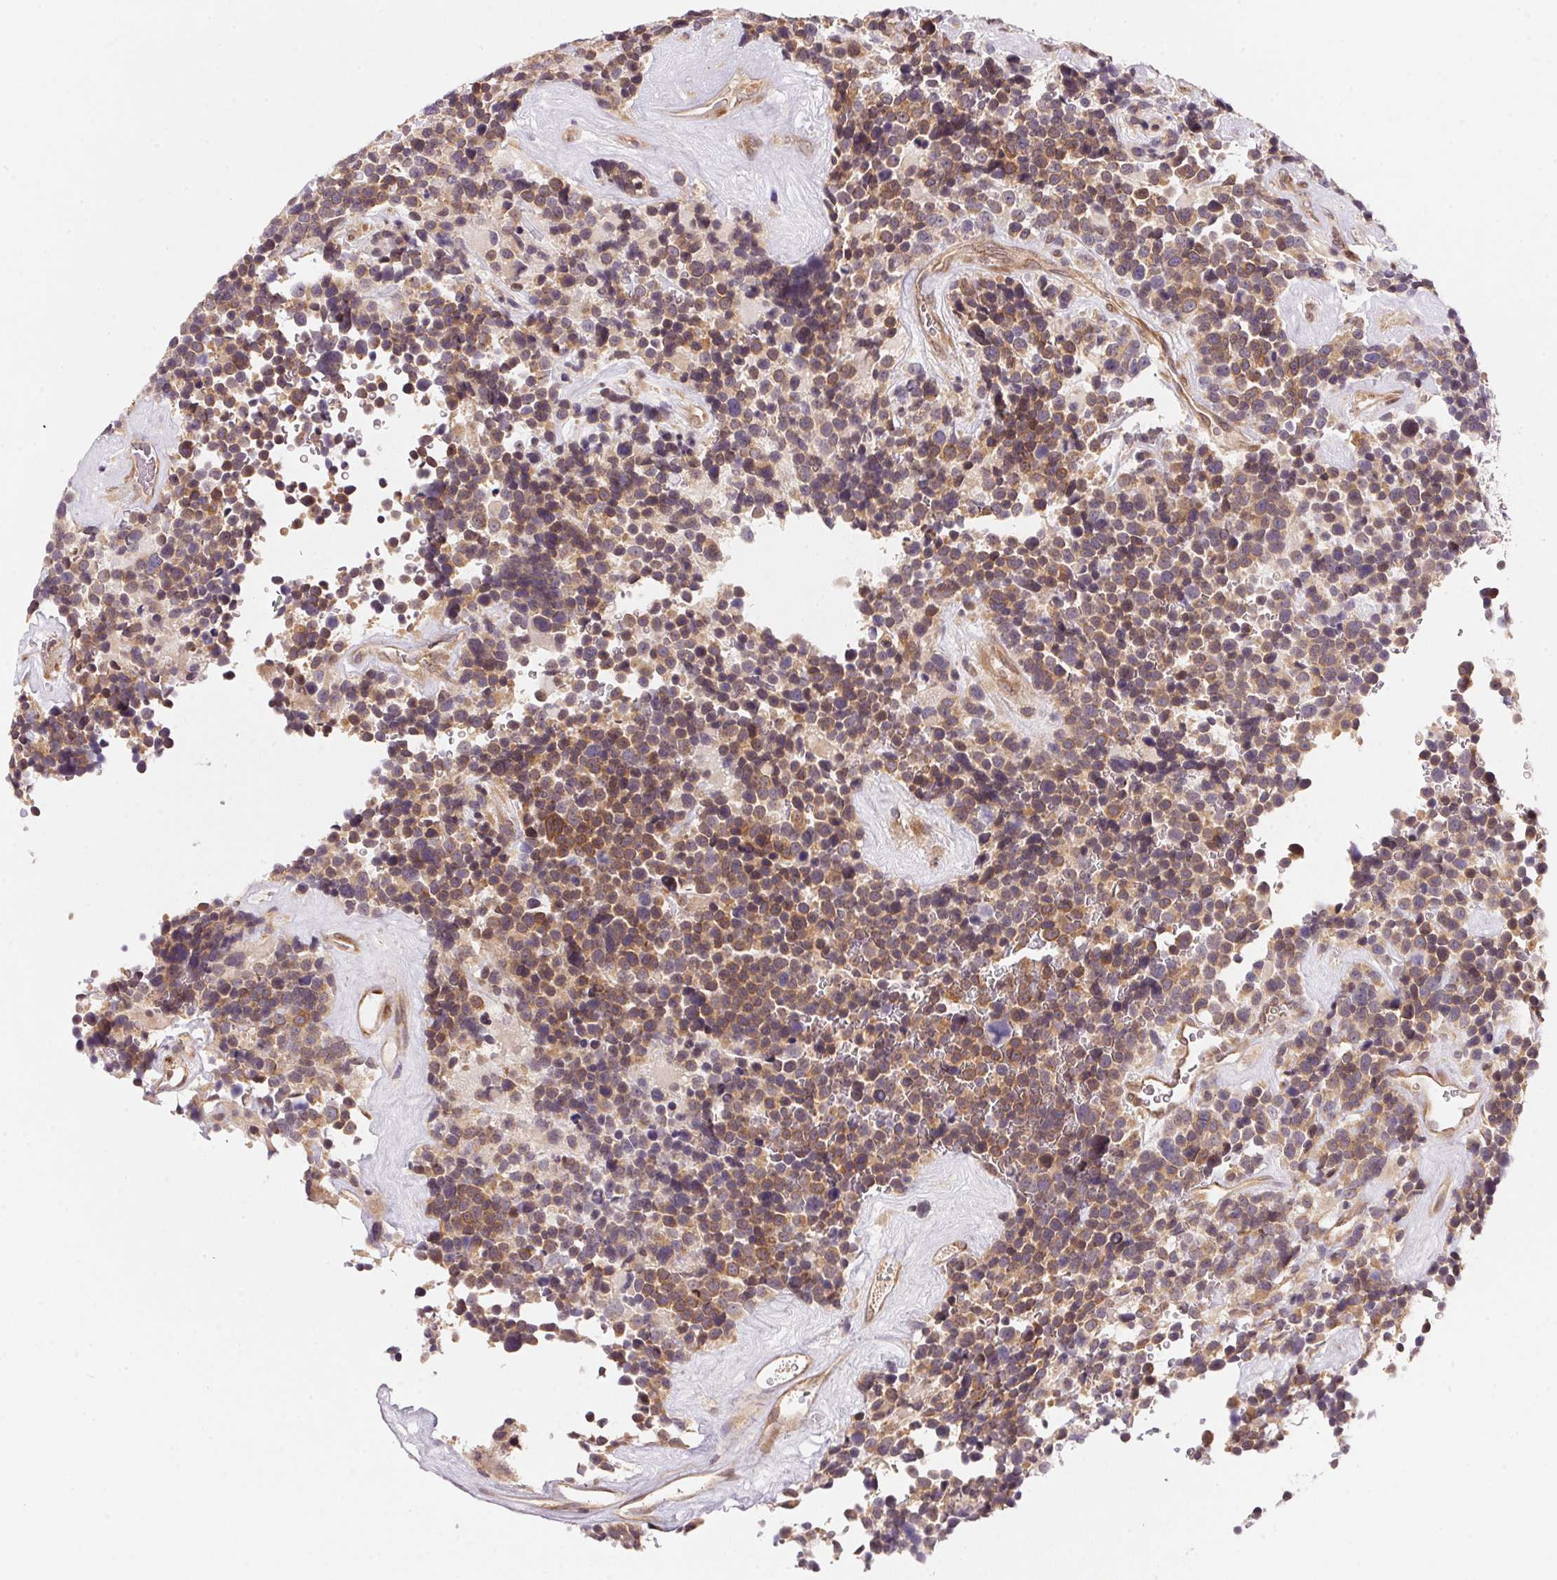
{"staining": {"intensity": "moderate", "quantity": ">75%", "location": "cytoplasmic/membranous"}, "tissue": "glioma", "cell_type": "Tumor cells", "image_type": "cancer", "snomed": [{"axis": "morphology", "description": "Glioma, malignant, High grade"}, {"axis": "topography", "description": "Brain"}], "caption": "Approximately >75% of tumor cells in high-grade glioma (malignant) reveal moderate cytoplasmic/membranous protein expression as visualized by brown immunohistochemical staining.", "gene": "EI24", "patient": {"sex": "male", "age": 33}}